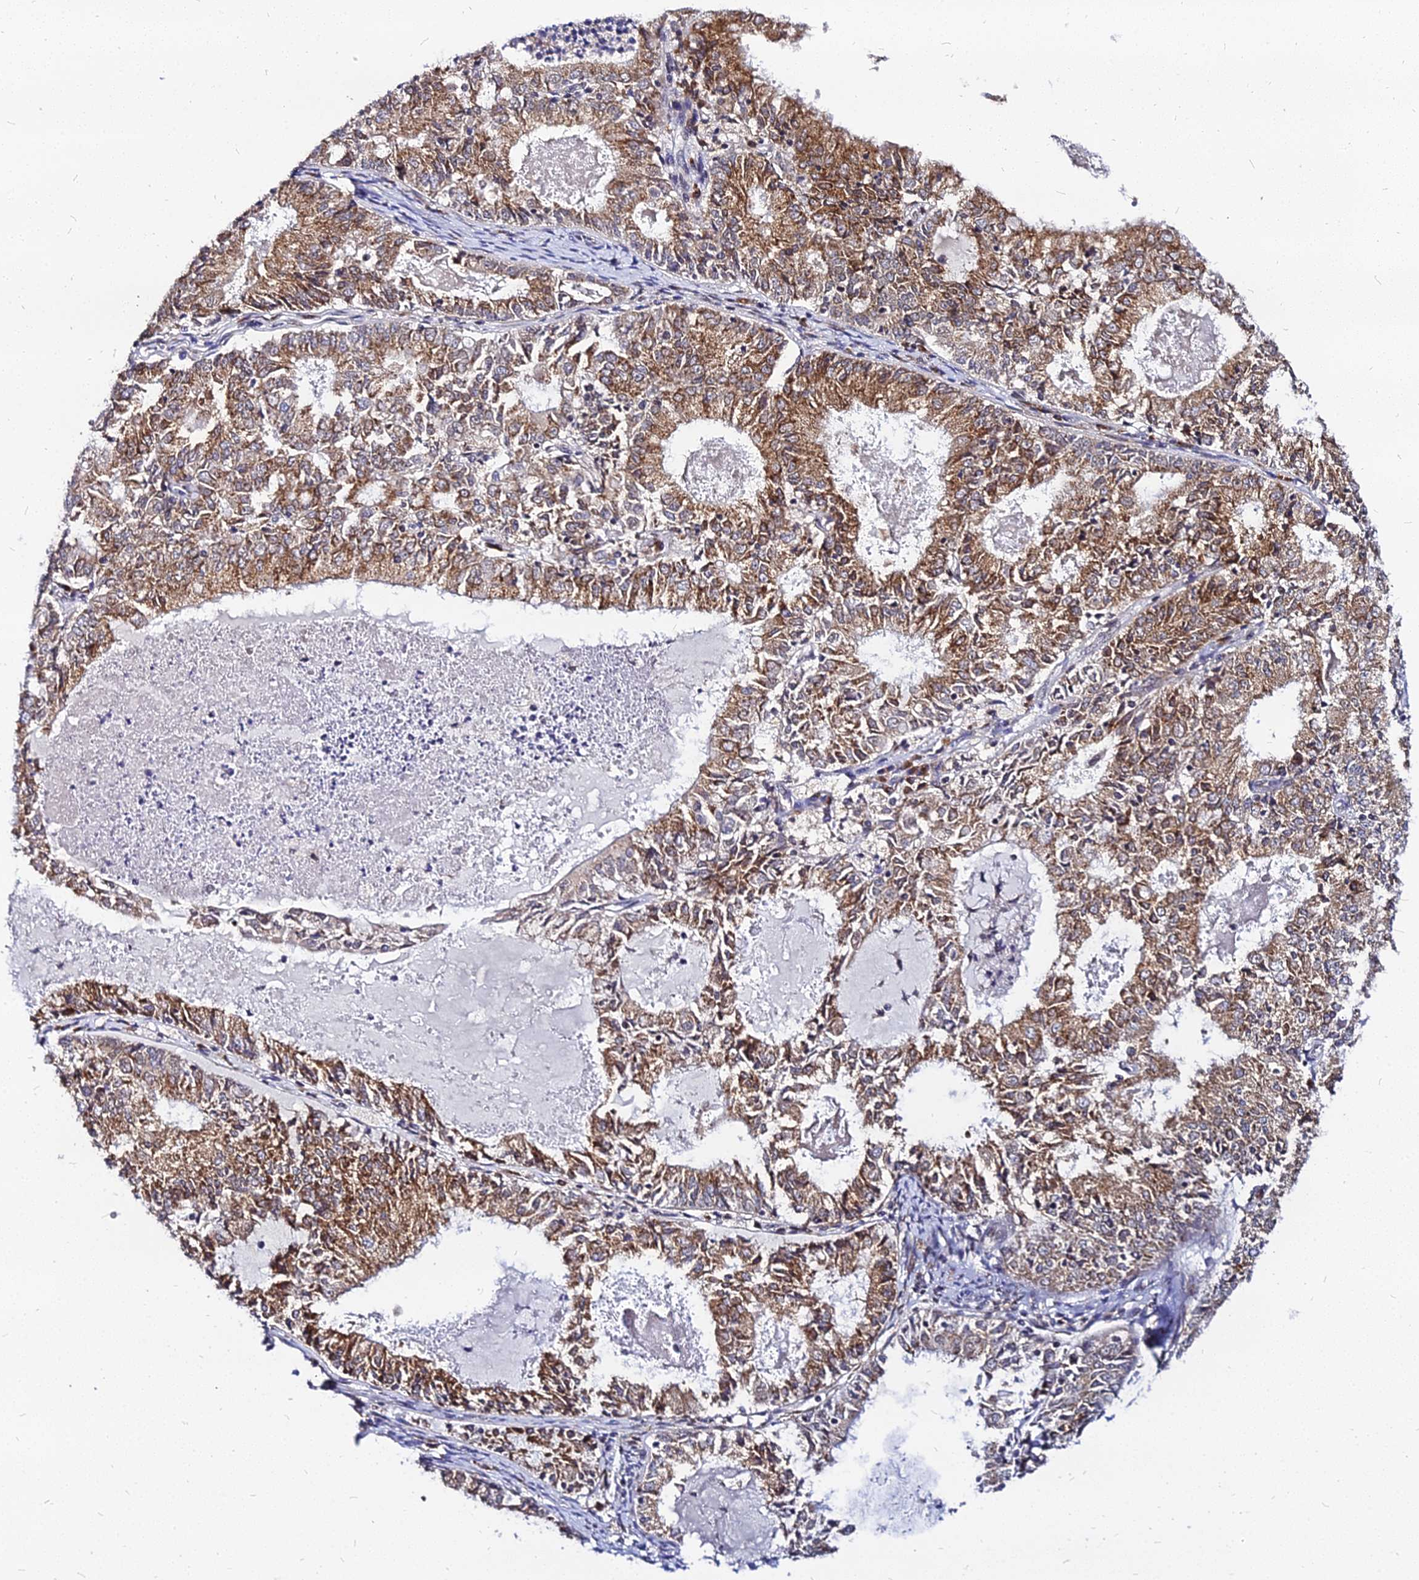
{"staining": {"intensity": "moderate", "quantity": ">75%", "location": "cytoplasmic/membranous"}, "tissue": "endometrial cancer", "cell_type": "Tumor cells", "image_type": "cancer", "snomed": [{"axis": "morphology", "description": "Adenocarcinoma, NOS"}, {"axis": "topography", "description": "Endometrium"}], "caption": "A micrograph of endometrial adenocarcinoma stained for a protein demonstrates moderate cytoplasmic/membranous brown staining in tumor cells.", "gene": "RNF121", "patient": {"sex": "female", "age": 57}}